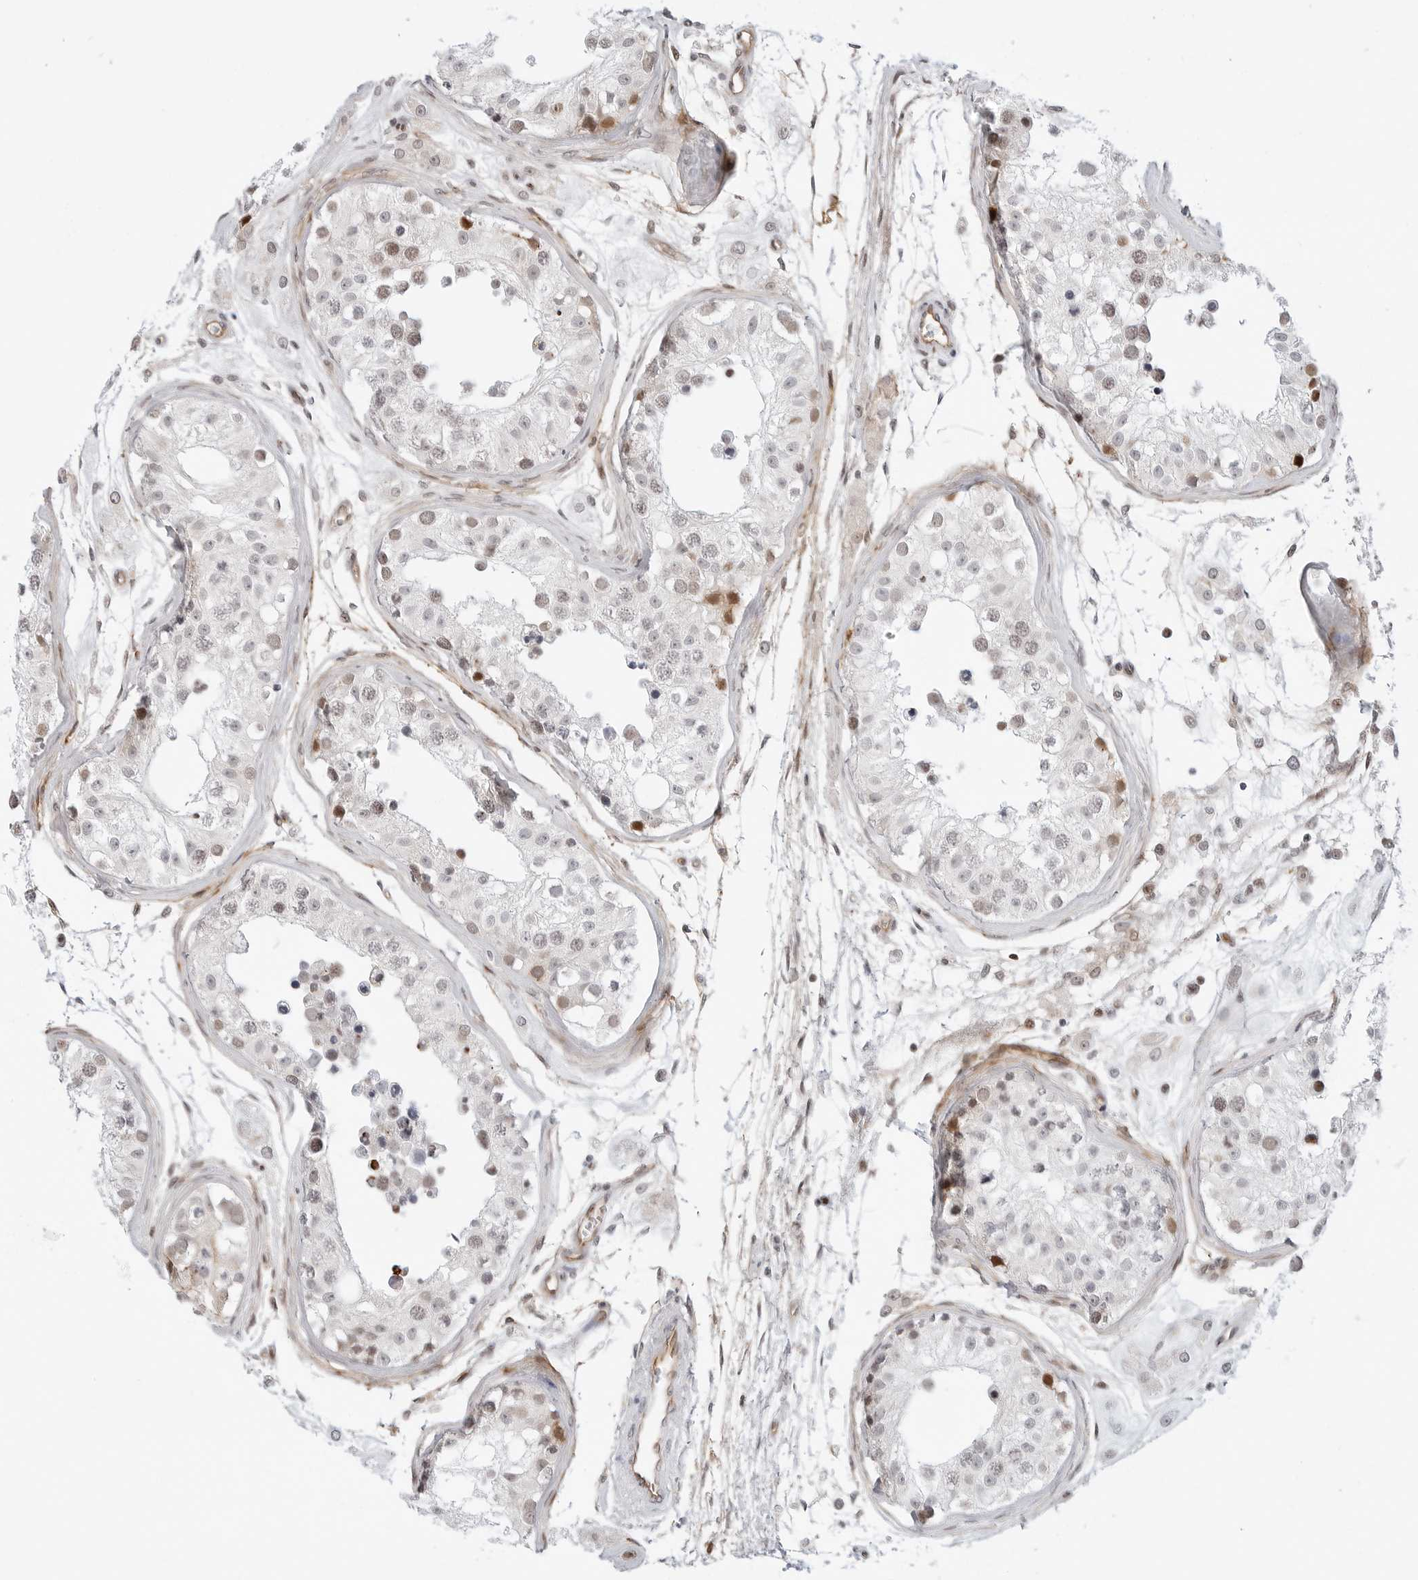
{"staining": {"intensity": "moderate", "quantity": "25%-75%", "location": "nuclear"}, "tissue": "testis", "cell_type": "Cells in seminiferous ducts", "image_type": "normal", "snomed": [{"axis": "morphology", "description": "Normal tissue, NOS"}, {"axis": "morphology", "description": "Adenocarcinoma, metastatic, NOS"}, {"axis": "topography", "description": "Testis"}], "caption": "Cells in seminiferous ducts show medium levels of moderate nuclear positivity in approximately 25%-75% of cells in benign testis. The protein is stained brown, and the nuclei are stained in blue (DAB (3,3'-diaminobenzidine) IHC with brightfield microscopy, high magnification).", "gene": "ZNF613", "patient": {"sex": "male", "age": 26}}